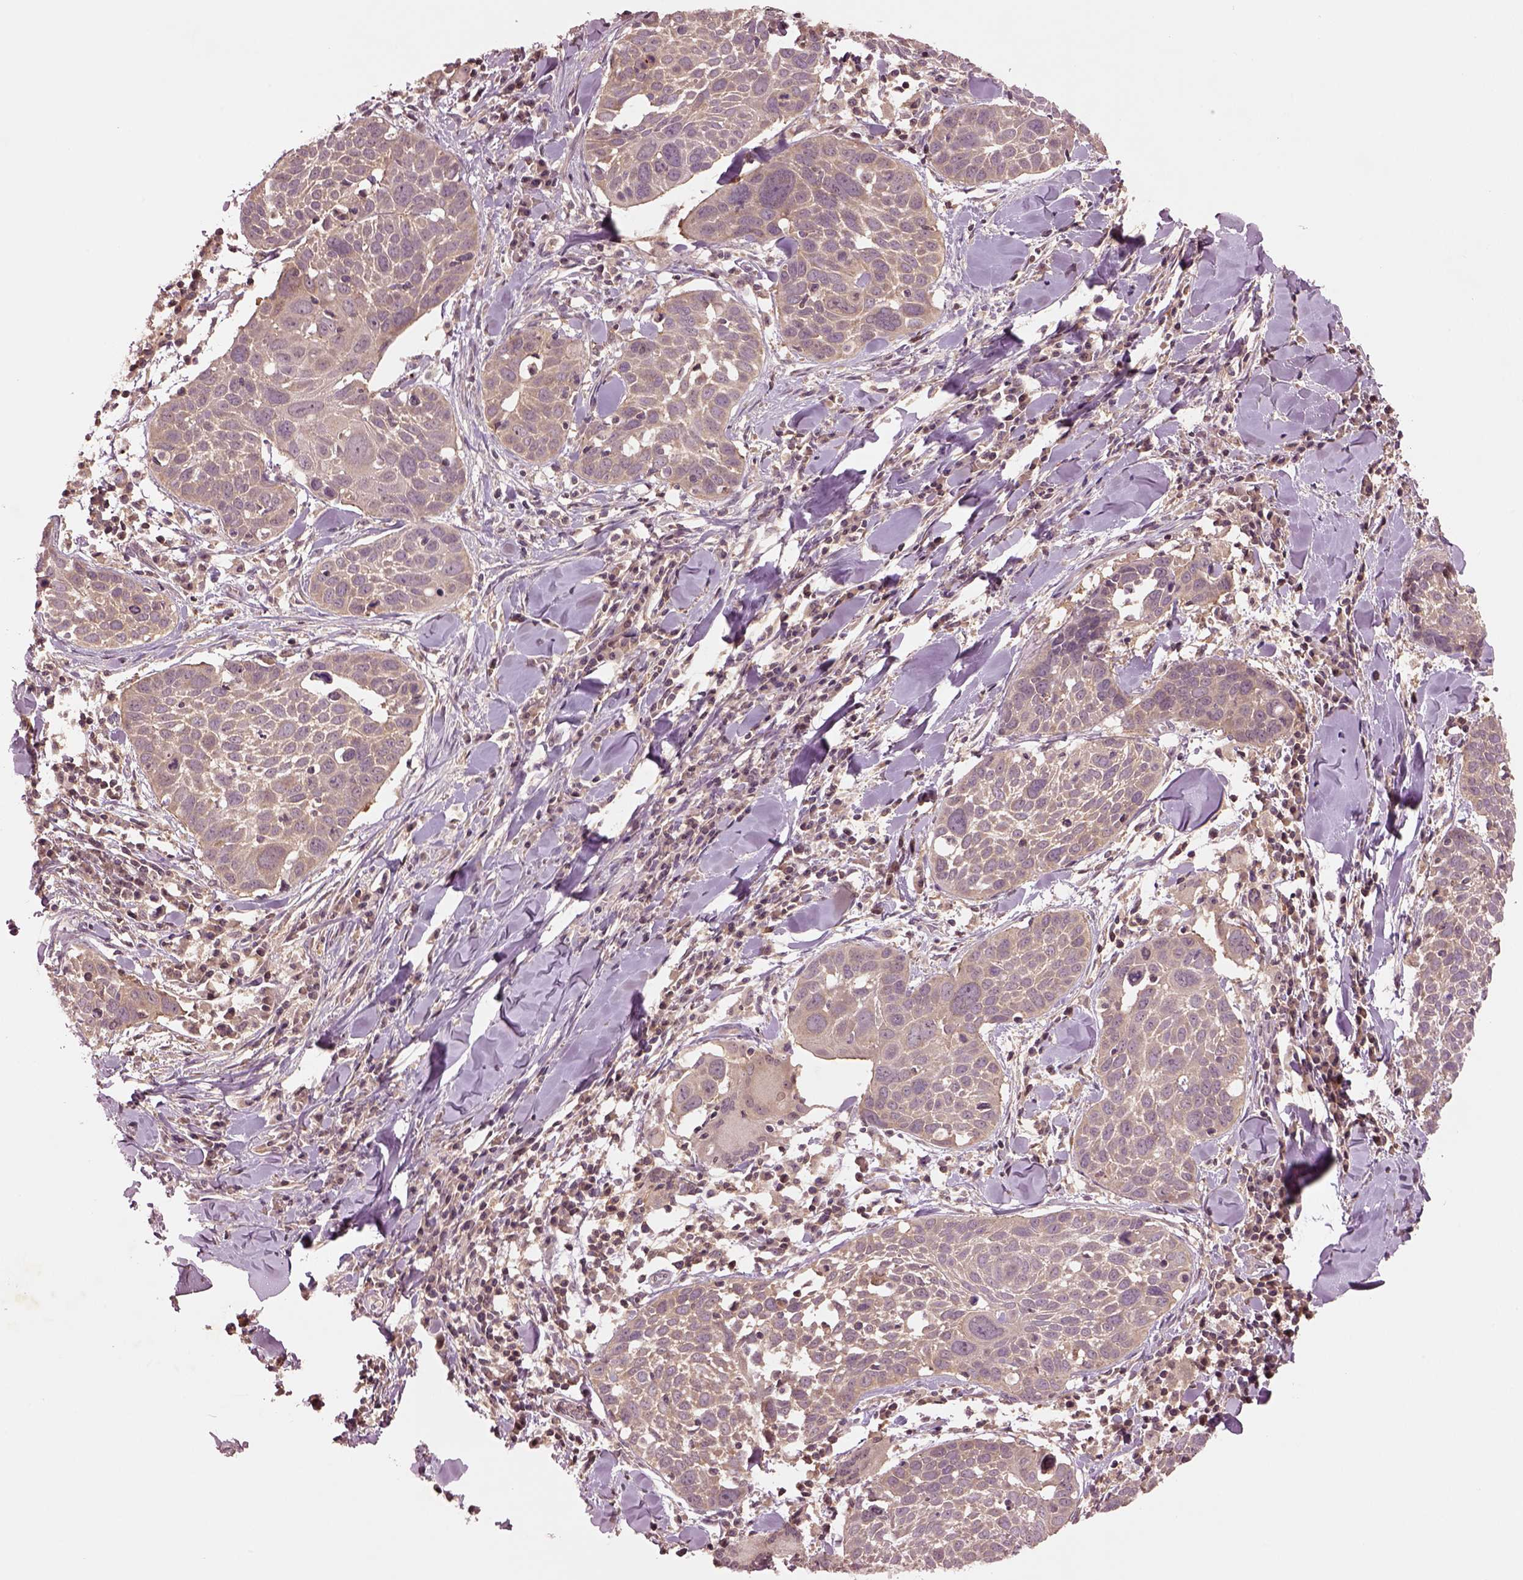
{"staining": {"intensity": "weak", "quantity": "25%-75%", "location": "cytoplasmic/membranous"}, "tissue": "lung cancer", "cell_type": "Tumor cells", "image_type": "cancer", "snomed": [{"axis": "morphology", "description": "Squamous cell carcinoma, NOS"}, {"axis": "topography", "description": "Lung"}], "caption": "A low amount of weak cytoplasmic/membranous expression is appreciated in about 25%-75% of tumor cells in lung cancer tissue.", "gene": "MTHFS", "patient": {"sex": "male", "age": 57}}